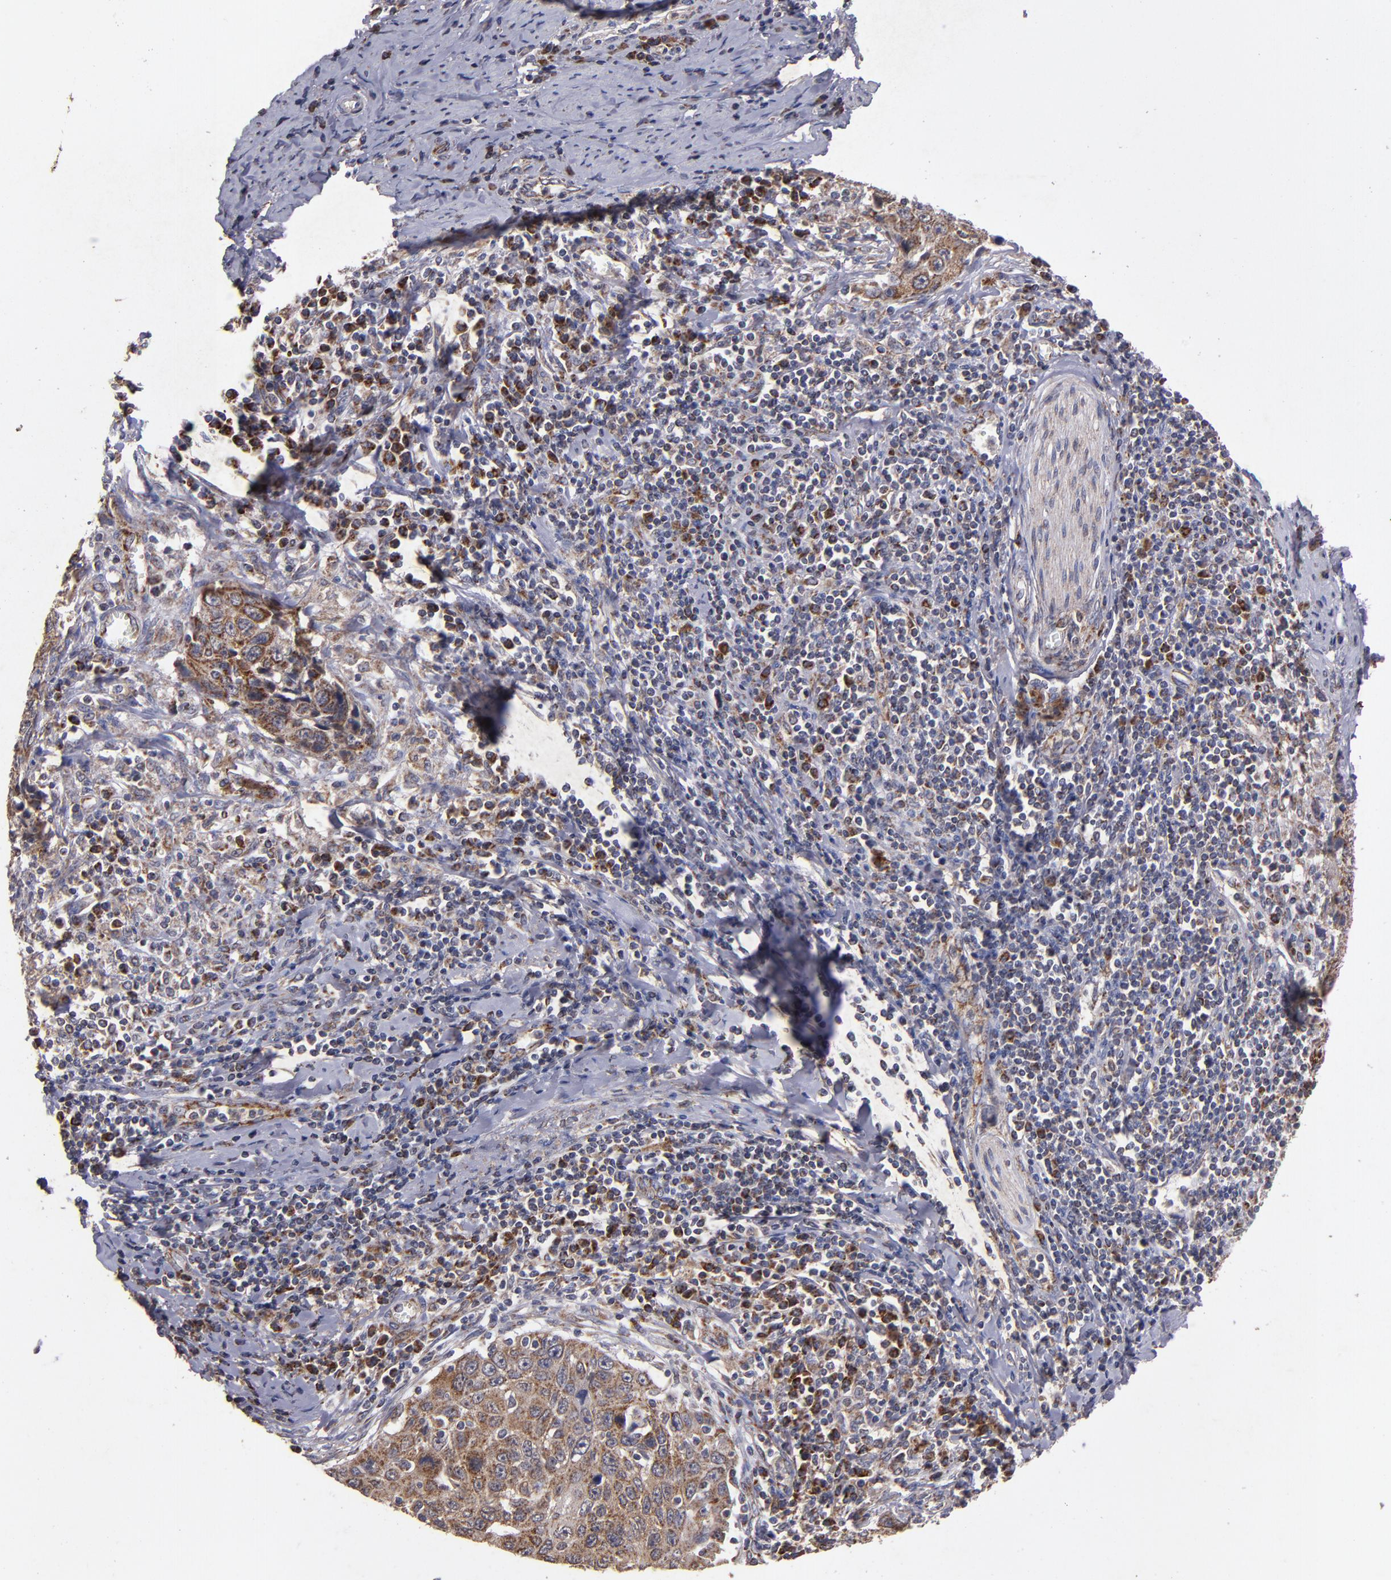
{"staining": {"intensity": "moderate", "quantity": ">75%", "location": "cytoplasmic/membranous"}, "tissue": "cervical cancer", "cell_type": "Tumor cells", "image_type": "cancer", "snomed": [{"axis": "morphology", "description": "Squamous cell carcinoma, NOS"}, {"axis": "topography", "description": "Cervix"}], "caption": "Brown immunohistochemical staining in human squamous cell carcinoma (cervical) shows moderate cytoplasmic/membranous staining in about >75% of tumor cells.", "gene": "TIMM9", "patient": {"sex": "female", "age": 53}}